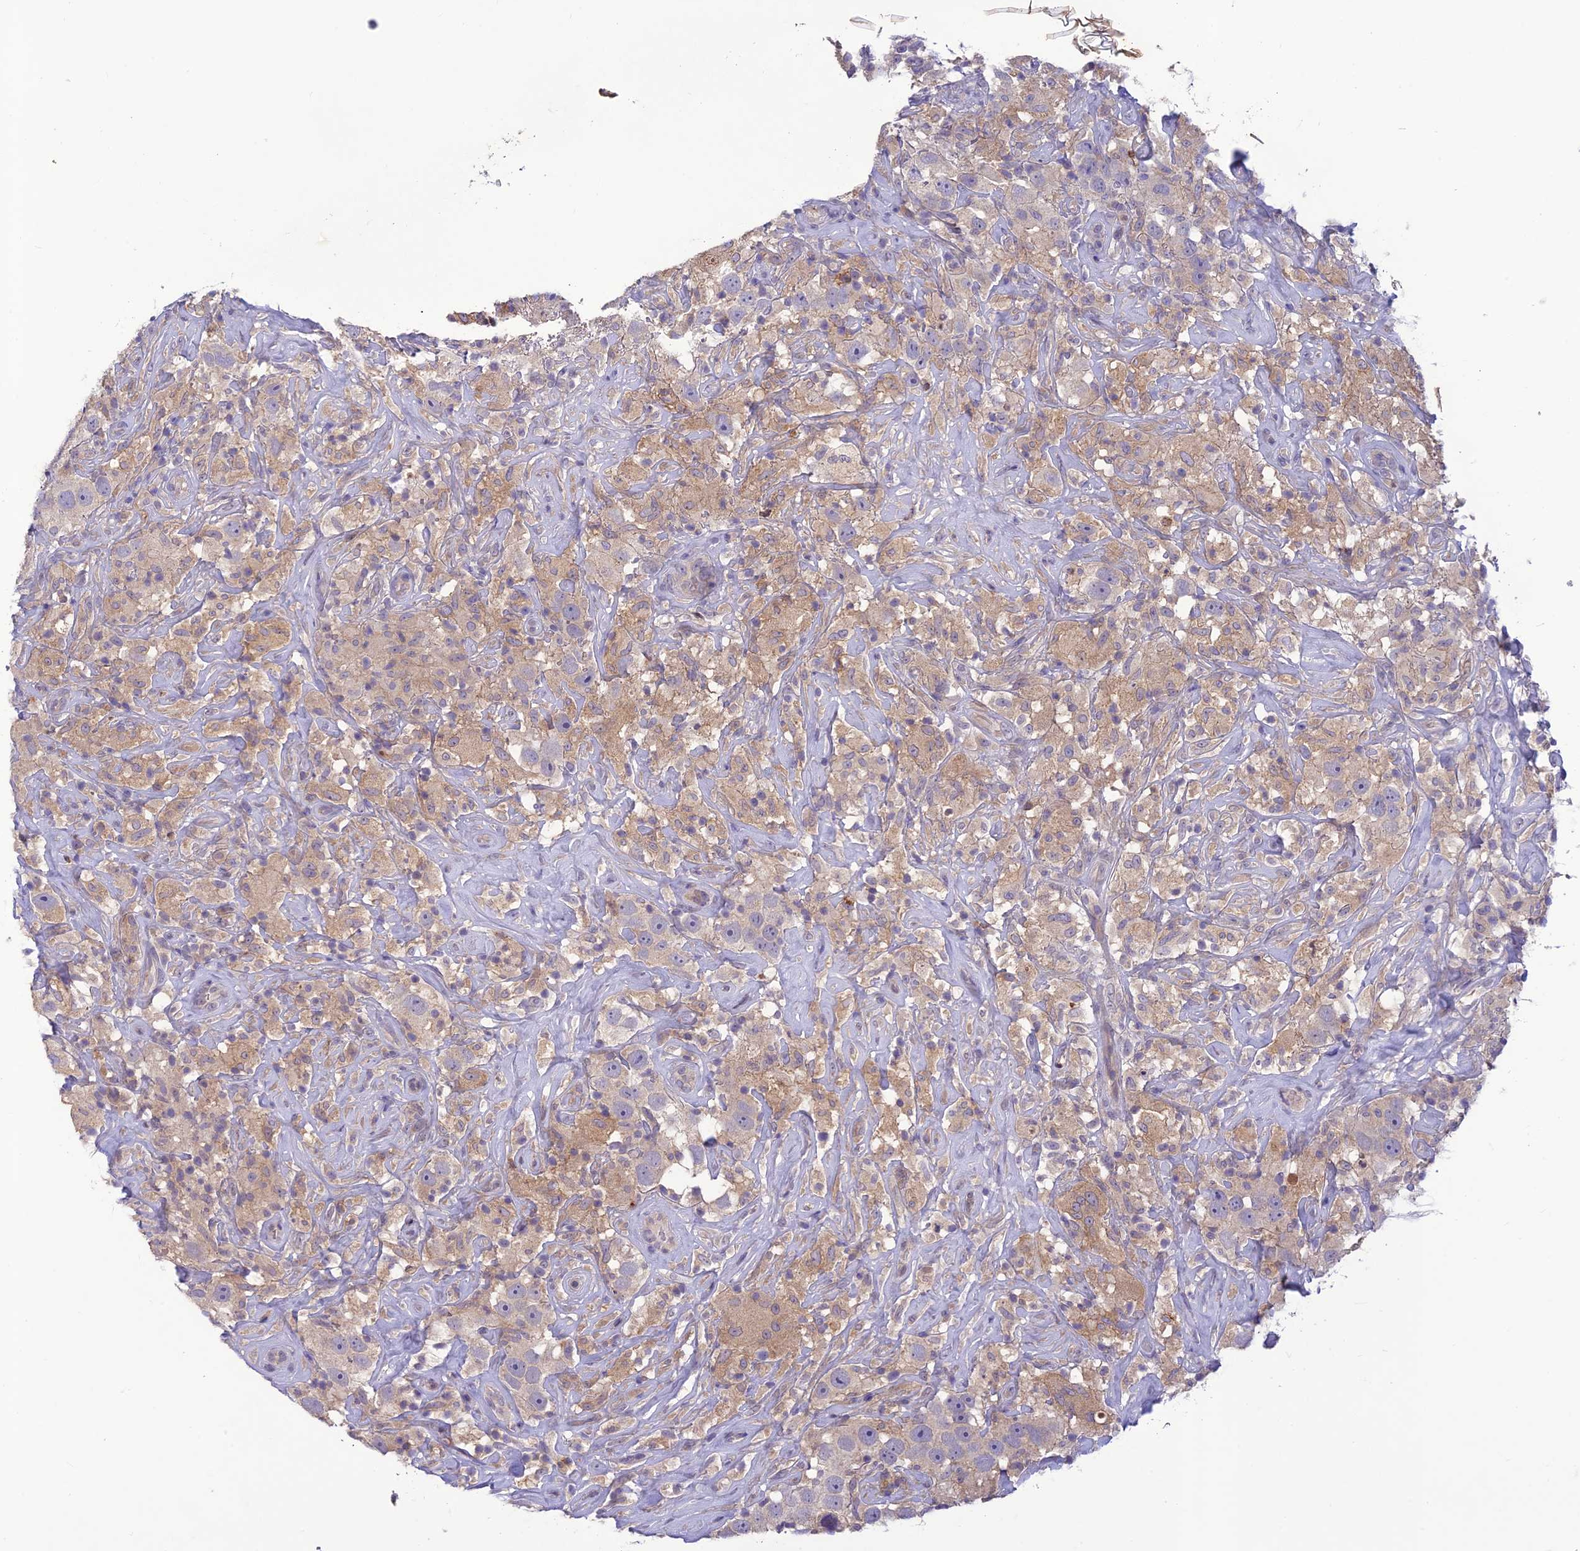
{"staining": {"intensity": "negative", "quantity": "none", "location": "none"}, "tissue": "testis cancer", "cell_type": "Tumor cells", "image_type": "cancer", "snomed": [{"axis": "morphology", "description": "Seminoma, NOS"}, {"axis": "topography", "description": "Testis"}], "caption": "Histopathology image shows no protein expression in tumor cells of seminoma (testis) tissue. The staining is performed using DAB (3,3'-diaminobenzidine) brown chromogen with nuclei counter-stained in using hematoxylin.", "gene": "ITGAE", "patient": {"sex": "male", "age": 49}}